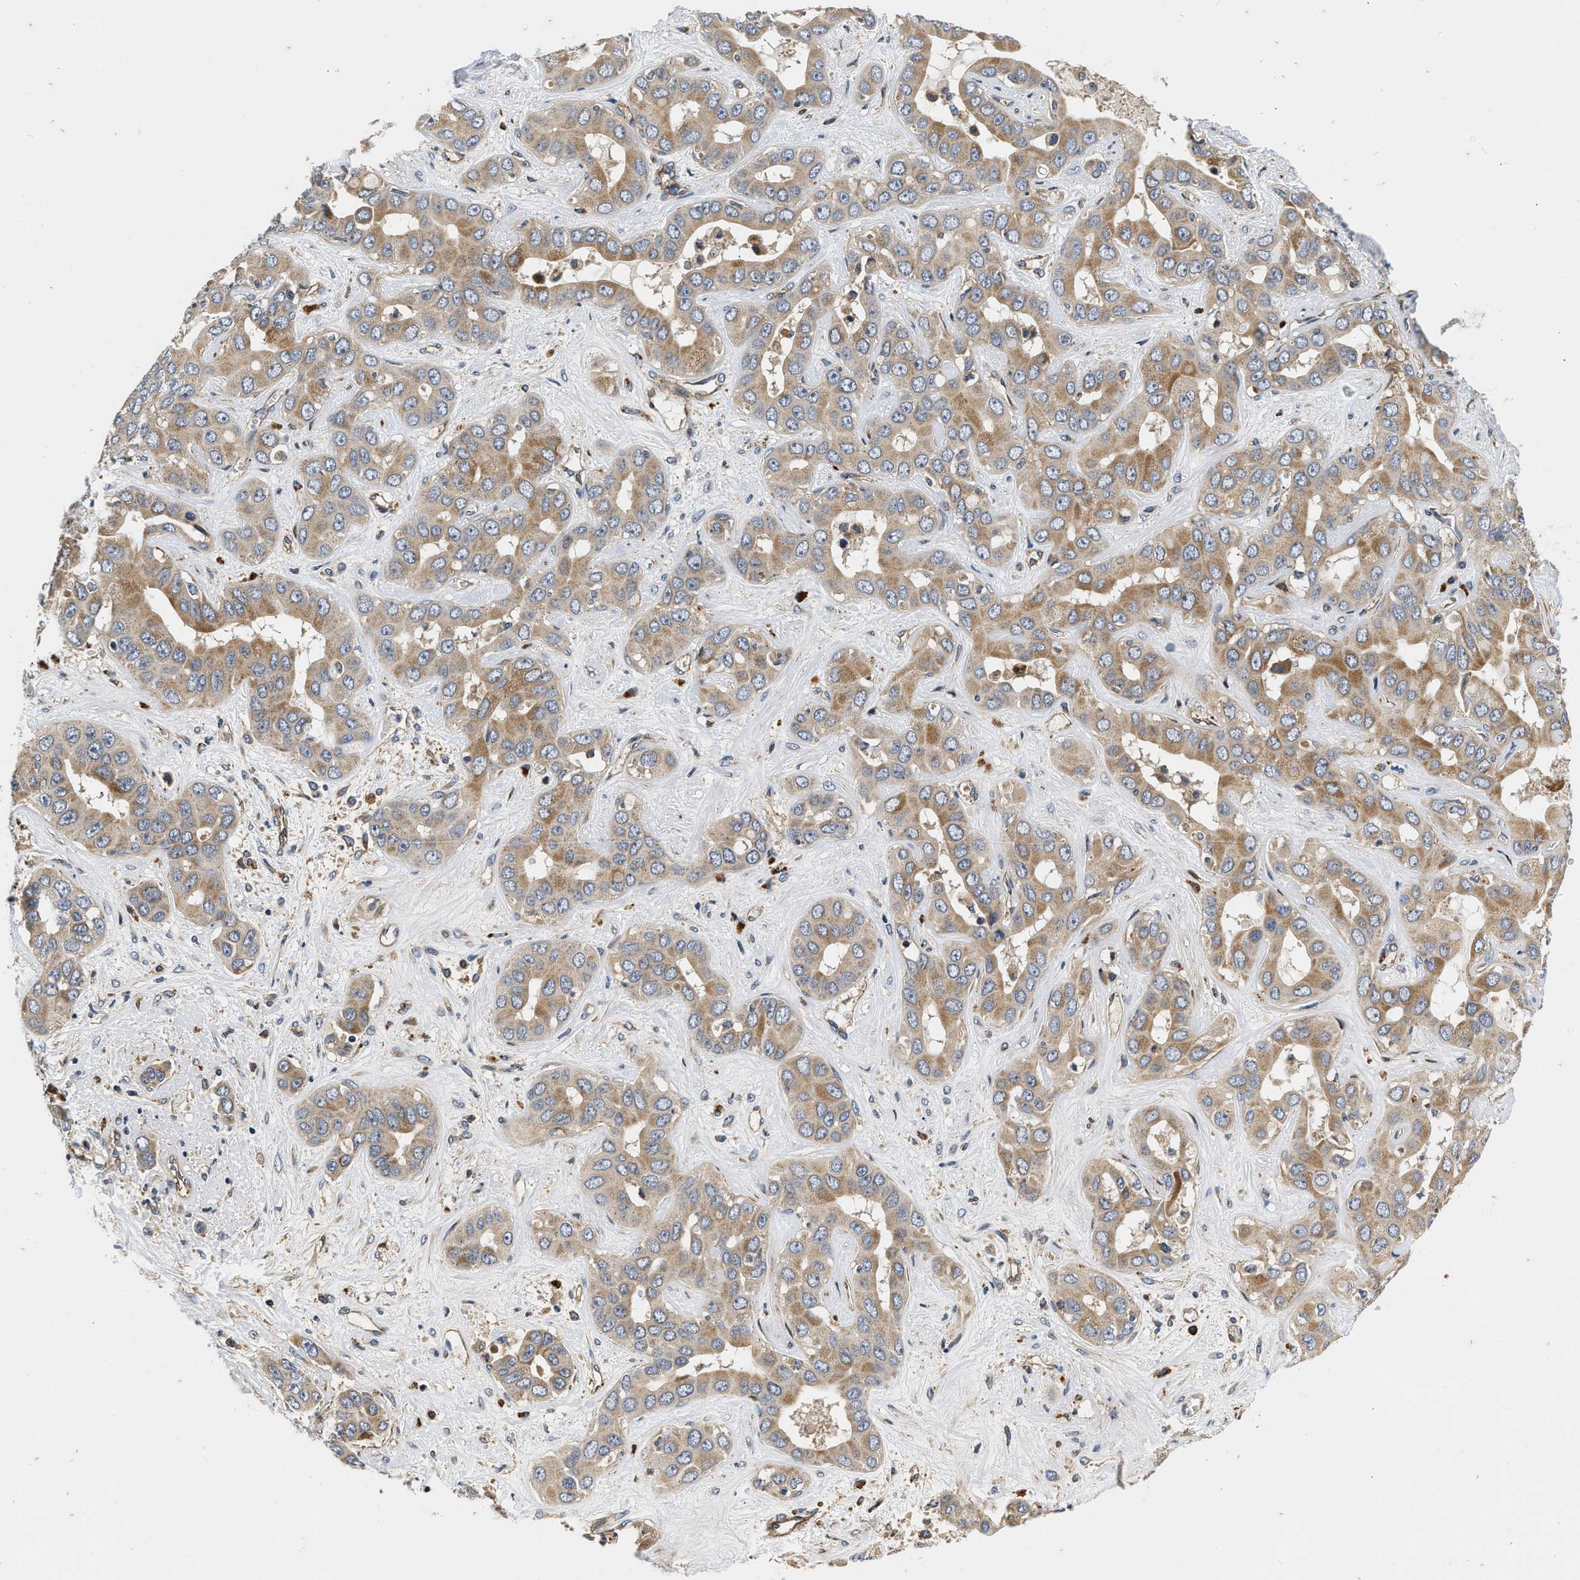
{"staining": {"intensity": "moderate", "quantity": ">75%", "location": "cytoplasmic/membranous"}, "tissue": "liver cancer", "cell_type": "Tumor cells", "image_type": "cancer", "snomed": [{"axis": "morphology", "description": "Cholangiocarcinoma"}, {"axis": "topography", "description": "Liver"}], "caption": "Immunohistochemical staining of human liver cholangiocarcinoma shows medium levels of moderate cytoplasmic/membranous positivity in about >75% of tumor cells.", "gene": "NME6", "patient": {"sex": "female", "age": 52}}